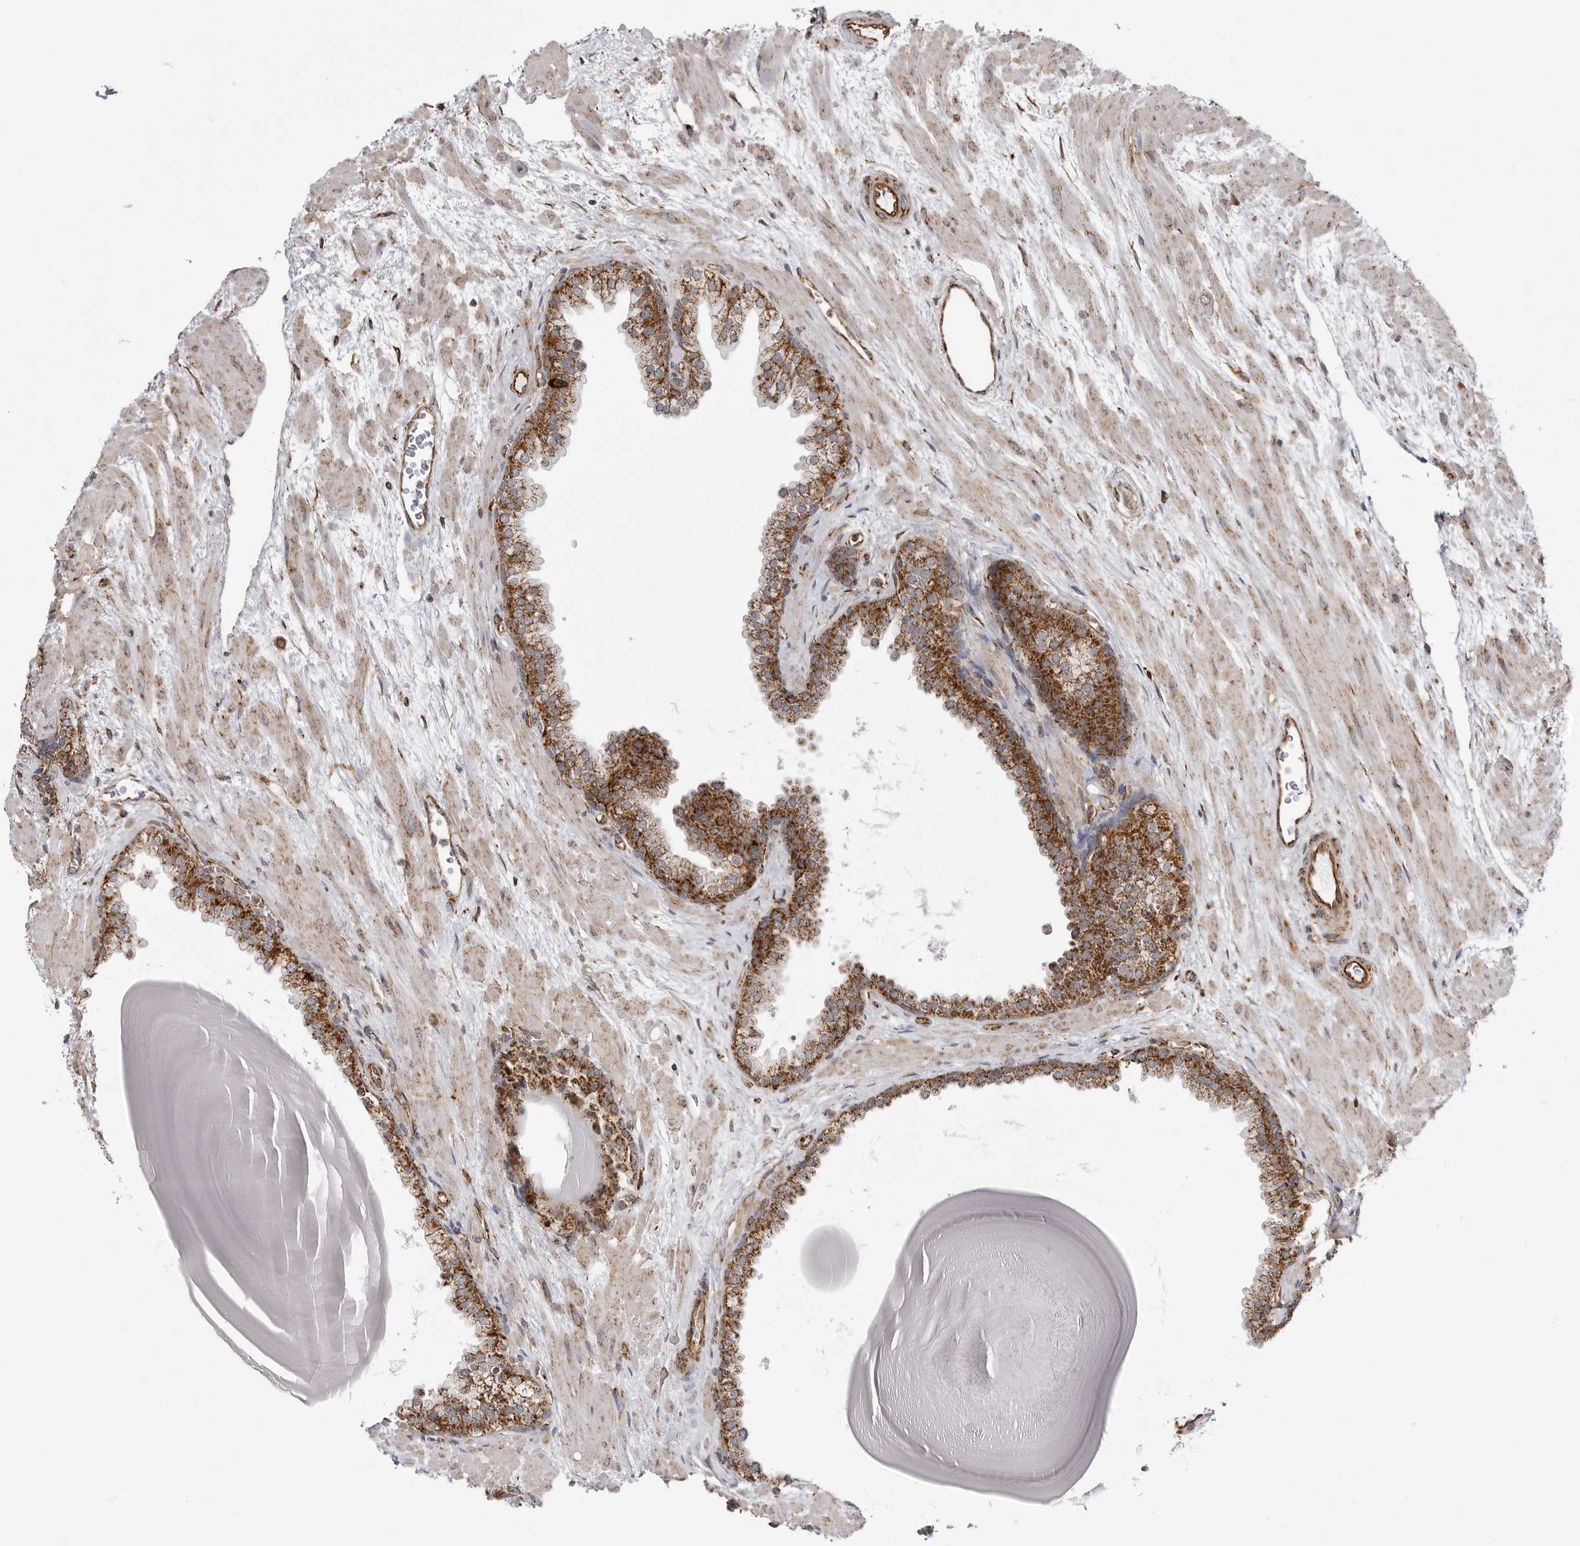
{"staining": {"intensity": "strong", "quantity": ">75%", "location": "cytoplasmic/membranous"}, "tissue": "prostate", "cell_type": "Glandular cells", "image_type": "normal", "snomed": [{"axis": "morphology", "description": "Normal tissue, NOS"}, {"axis": "topography", "description": "Prostate"}], "caption": "This image demonstrates immunohistochemistry (IHC) staining of unremarkable human prostate, with high strong cytoplasmic/membranous positivity in approximately >75% of glandular cells.", "gene": "FH", "patient": {"sex": "male", "age": 48}}